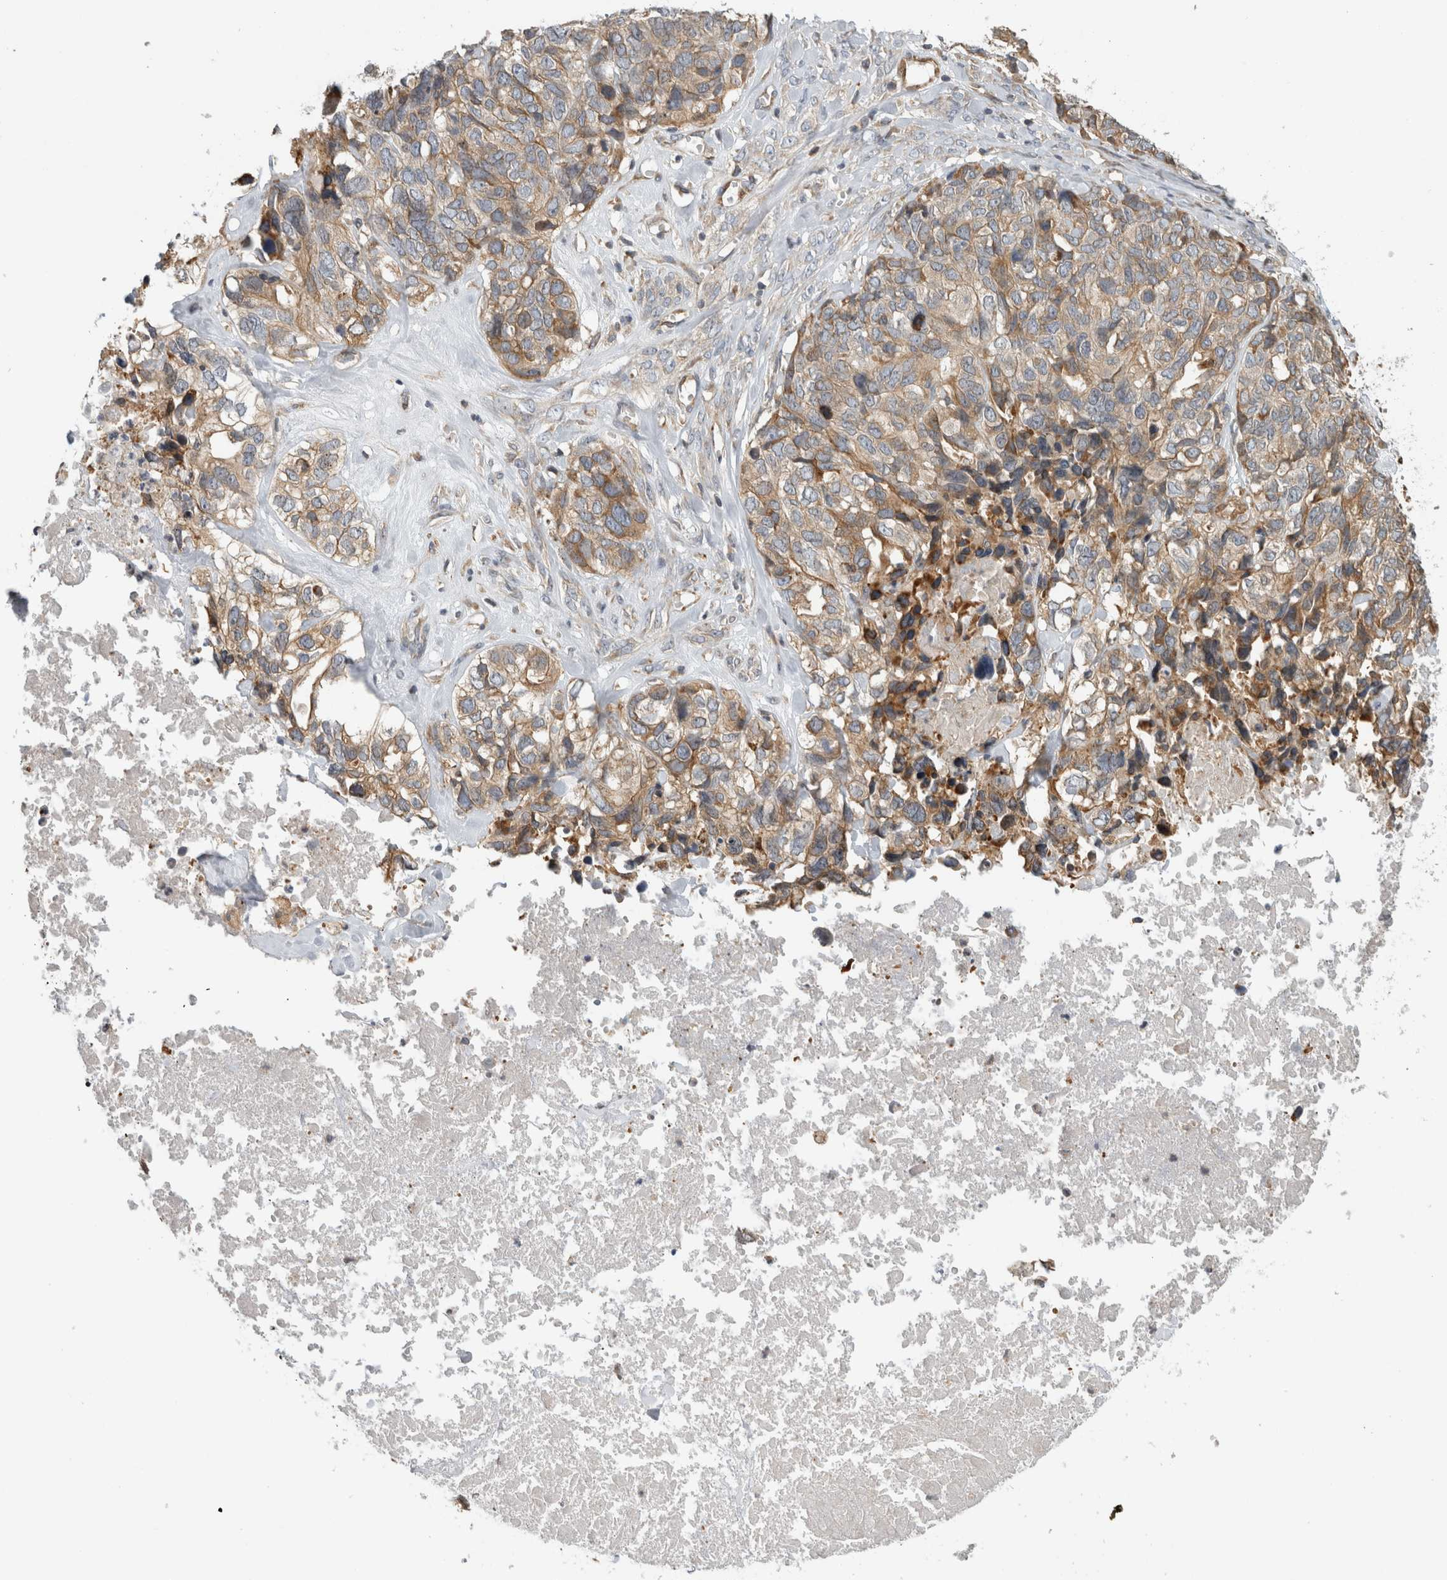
{"staining": {"intensity": "moderate", "quantity": "25%-75%", "location": "cytoplasmic/membranous"}, "tissue": "ovarian cancer", "cell_type": "Tumor cells", "image_type": "cancer", "snomed": [{"axis": "morphology", "description": "Cystadenocarcinoma, serous, NOS"}, {"axis": "topography", "description": "Ovary"}], "caption": "Immunohistochemical staining of ovarian cancer (serous cystadenocarcinoma) shows medium levels of moderate cytoplasmic/membranous protein expression in about 25%-75% of tumor cells.", "gene": "PARP6", "patient": {"sex": "female", "age": 79}}